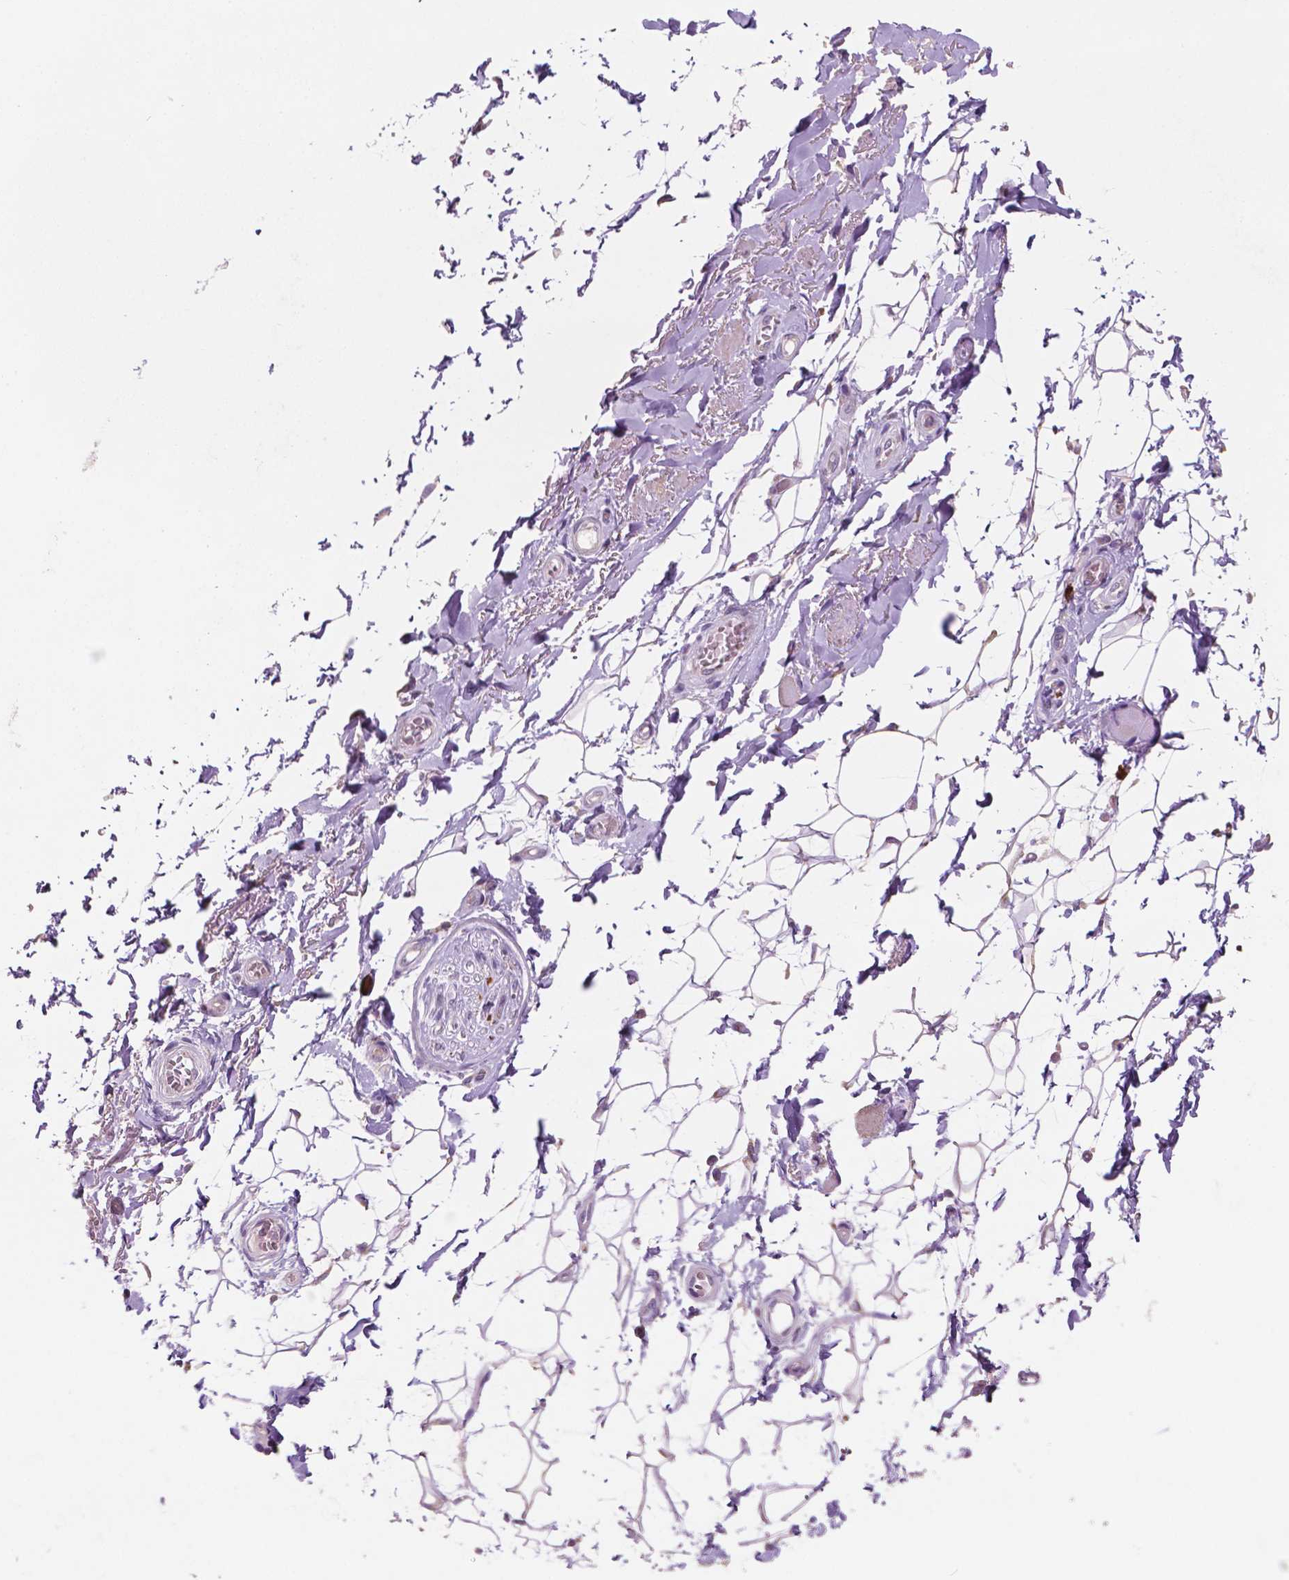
{"staining": {"intensity": "weak", "quantity": ">75%", "location": "nuclear"}, "tissue": "adipose tissue", "cell_type": "Adipocytes", "image_type": "normal", "snomed": [{"axis": "morphology", "description": "Normal tissue, NOS"}, {"axis": "topography", "description": "Anal"}, {"axis": "topography", "description": "Peripheral nerve tissue"}], "caption": "Adipose tissue stained with immunohistochemistry (IHC) reveals weak nuclear staining in about >75% of adipocytes.", "gene": "LRP1B", "patient": {"sex": "male", "age": 53}}